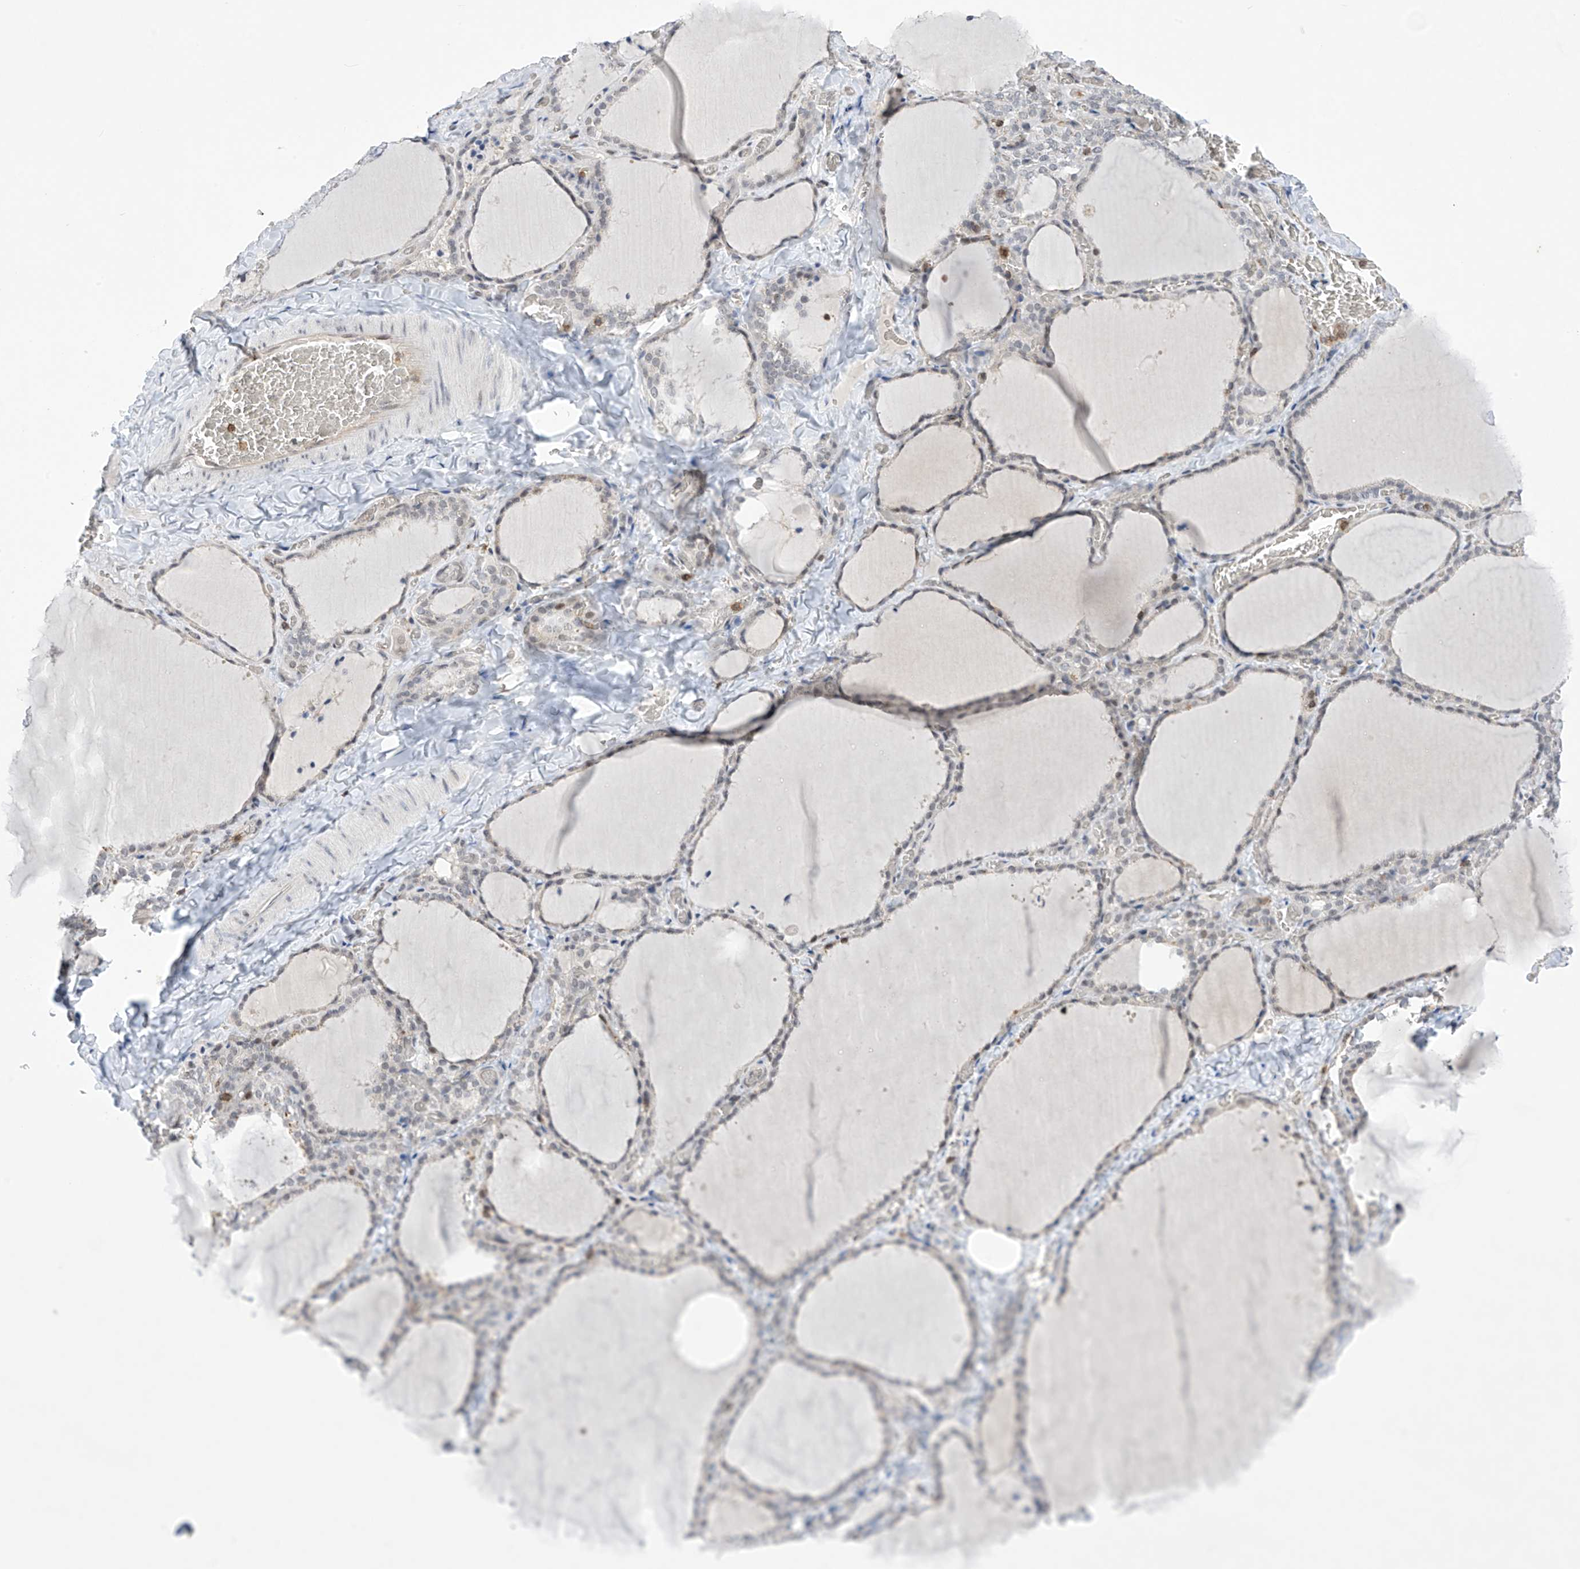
{"staining": {"intensity": "moderate", "quantity": "<25%", "location": "nuclear"}, "tissue": "thyroid gland", "cell_type": "Glandular cells", "image_type": "normal", "snomed": [{"axis": "morphology", "description": "Normal tissue, NOS"}, {"axis": "topography", "description": "Thyroid gland"}], "caption": "High-power microscopy captured an immunohistochemistry micrograph of benign thyroid gland, revealing moderate nuclear staining in about <25% of glandular cells. (IHC, brightfield microscopy, high magnification).", "gene": "MSL3", "patient": {"sex": "female", "age": 22}}